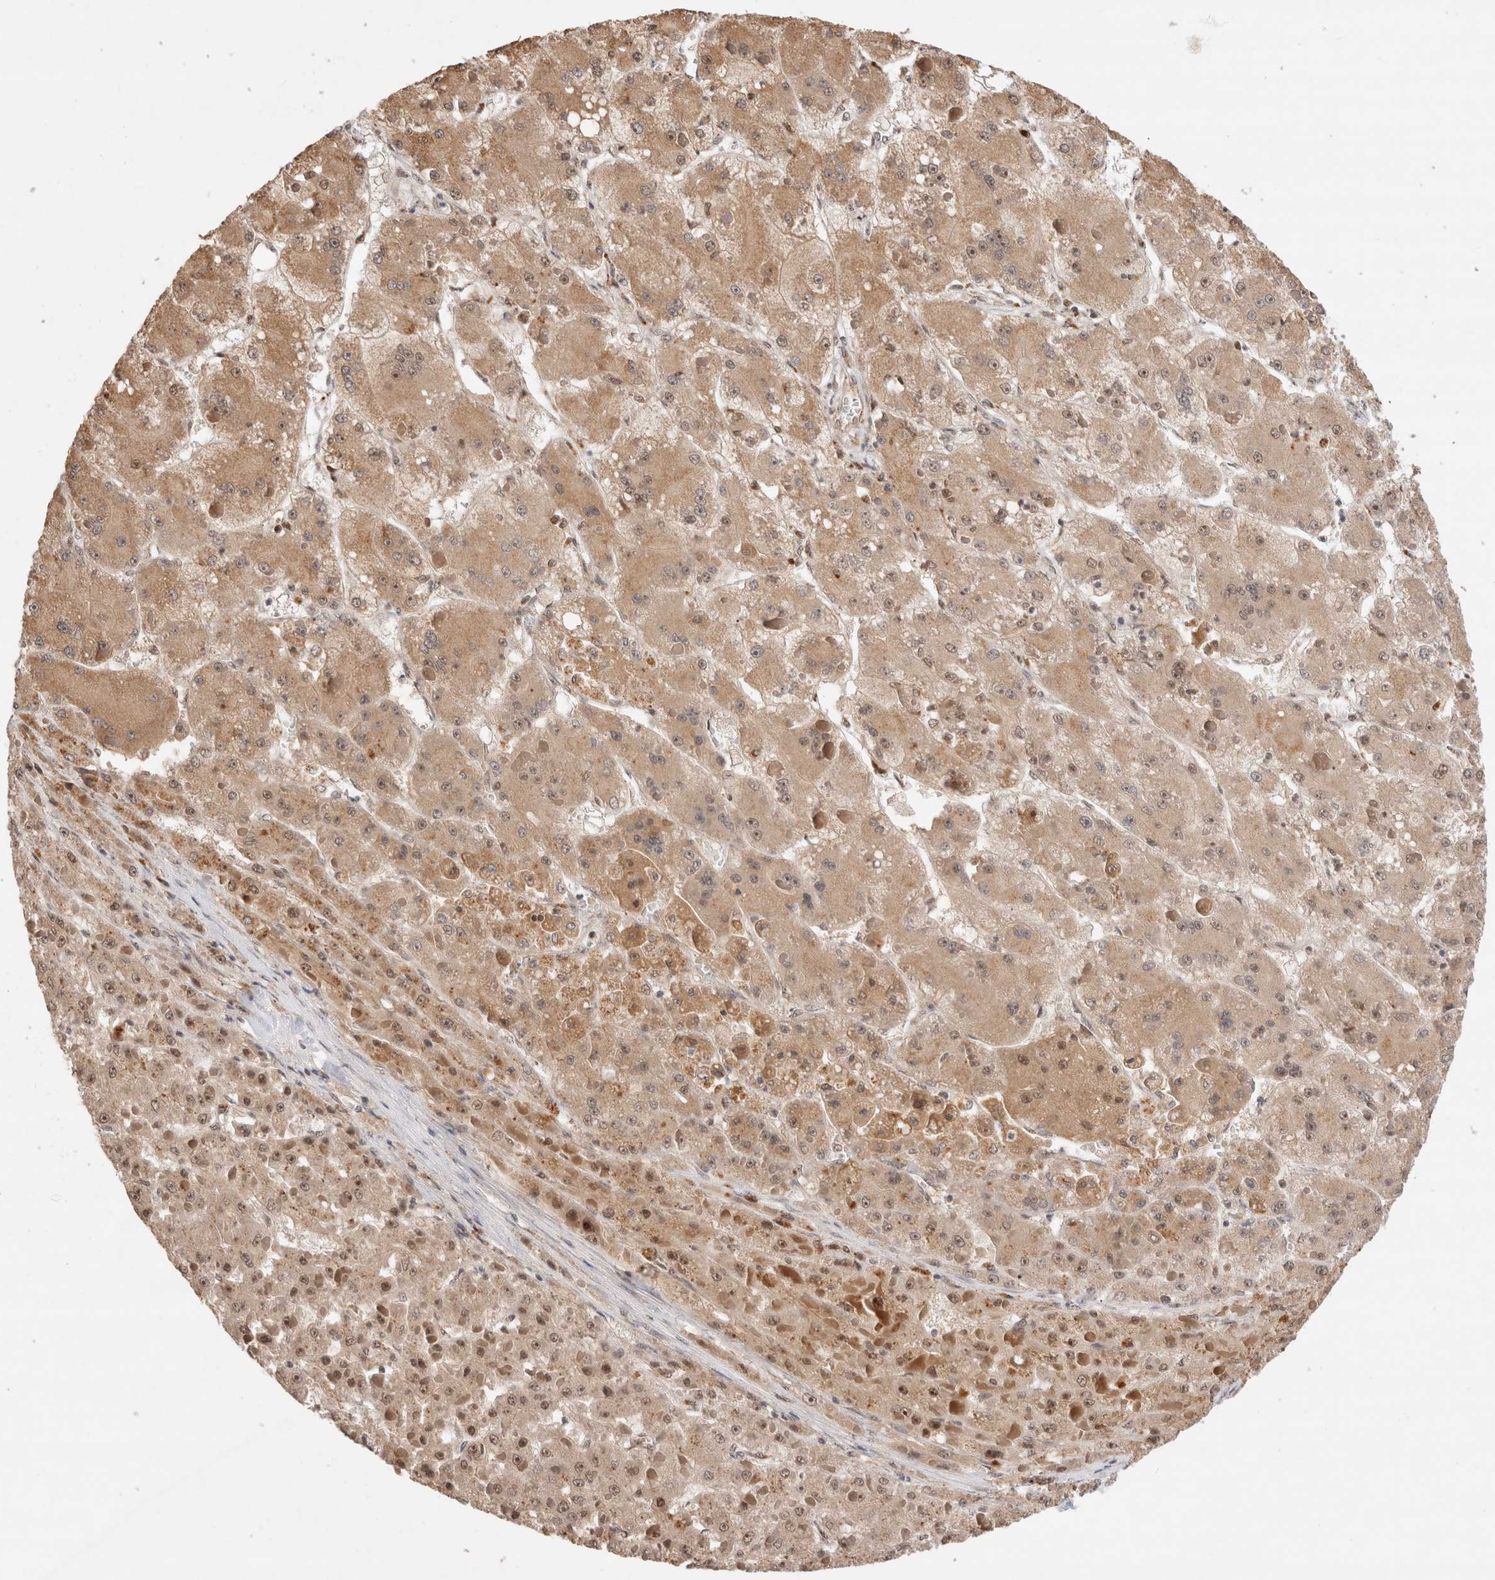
{"staining": {"intensity": "moderate", "quantity": ">75%", "location": "cytoplasmic/membranous,nuclear"}, "tissue": "liver cancer", "cell_type": "Tumor cells", "image_type": "cancer", "snomed": [{"axis": "morphology", "description": "Carcinoma, Hepatocellular, NOS"}, {"axis": "topography", "description": "Liver"}], "caption": "About >75% of tumor cells in liver hepatocellular carcinoma display moderate cytoplasmic/membranous and nuclear protein staining as visualized by brown immunohistochemical staining.", "gene": "MPHOSPH6", "patient": {"sex": "female", "age": 73}}